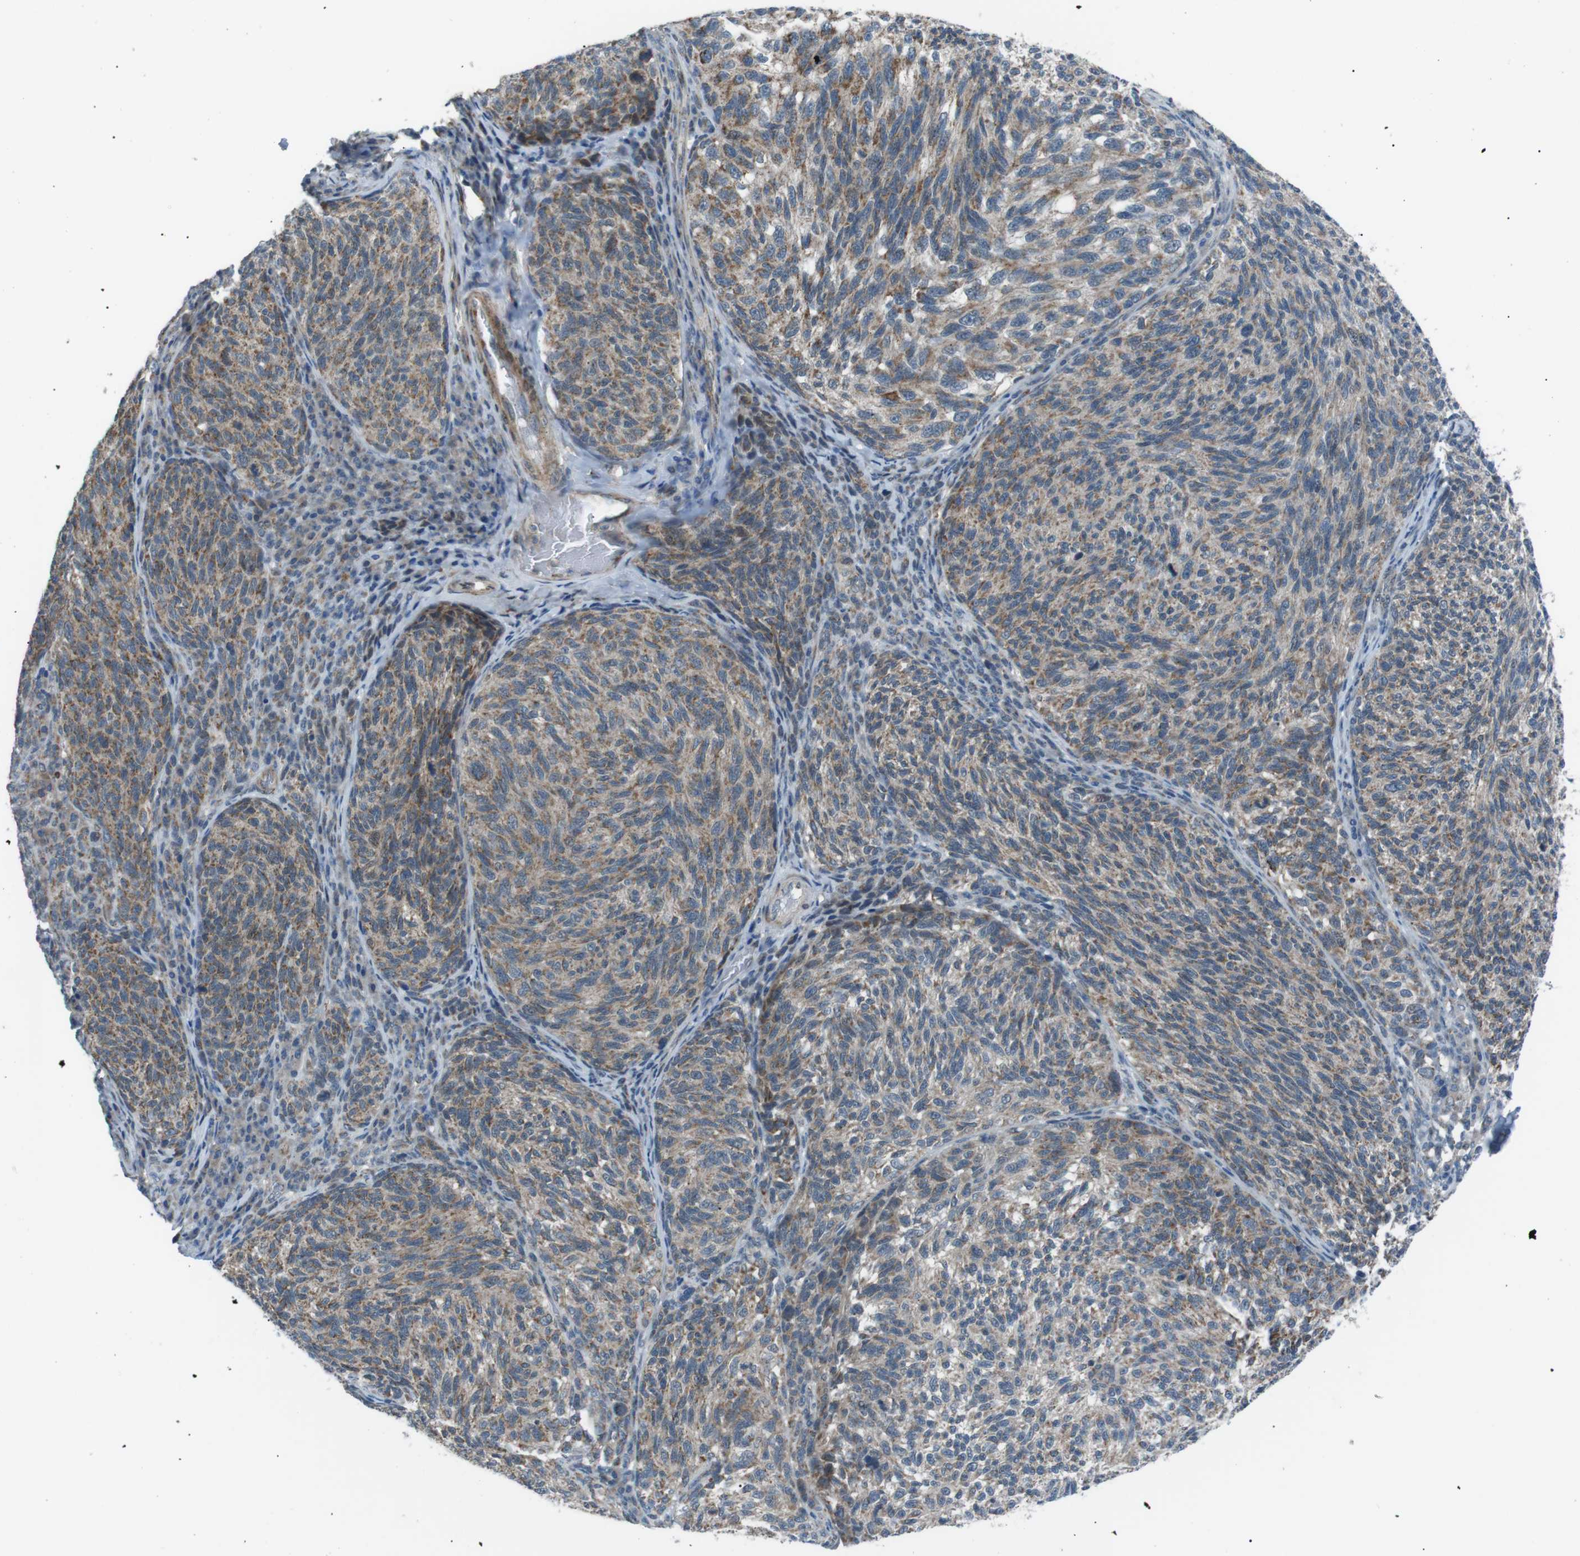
{"staining": {"intensity": "moderate", "quantity": ">75%", "location": "cytoplasmic/membranous"}, "tissue": "melanoma", "cell_type": "Tumor cells", "image_type": "cancer", "snomed": [{"axis": "morphology", "description": "Malignant melanoma, NOS"}, {"axis": "topography", "description": "Skin"}], "caption": "Human melanoma stained for a protein (brown) exhibits moderate cytoplasmic/membranous positive staining in about >75% of tumor cells.", "gene": "ARID5B", "patient": {"sex": "female", "age": 73}}